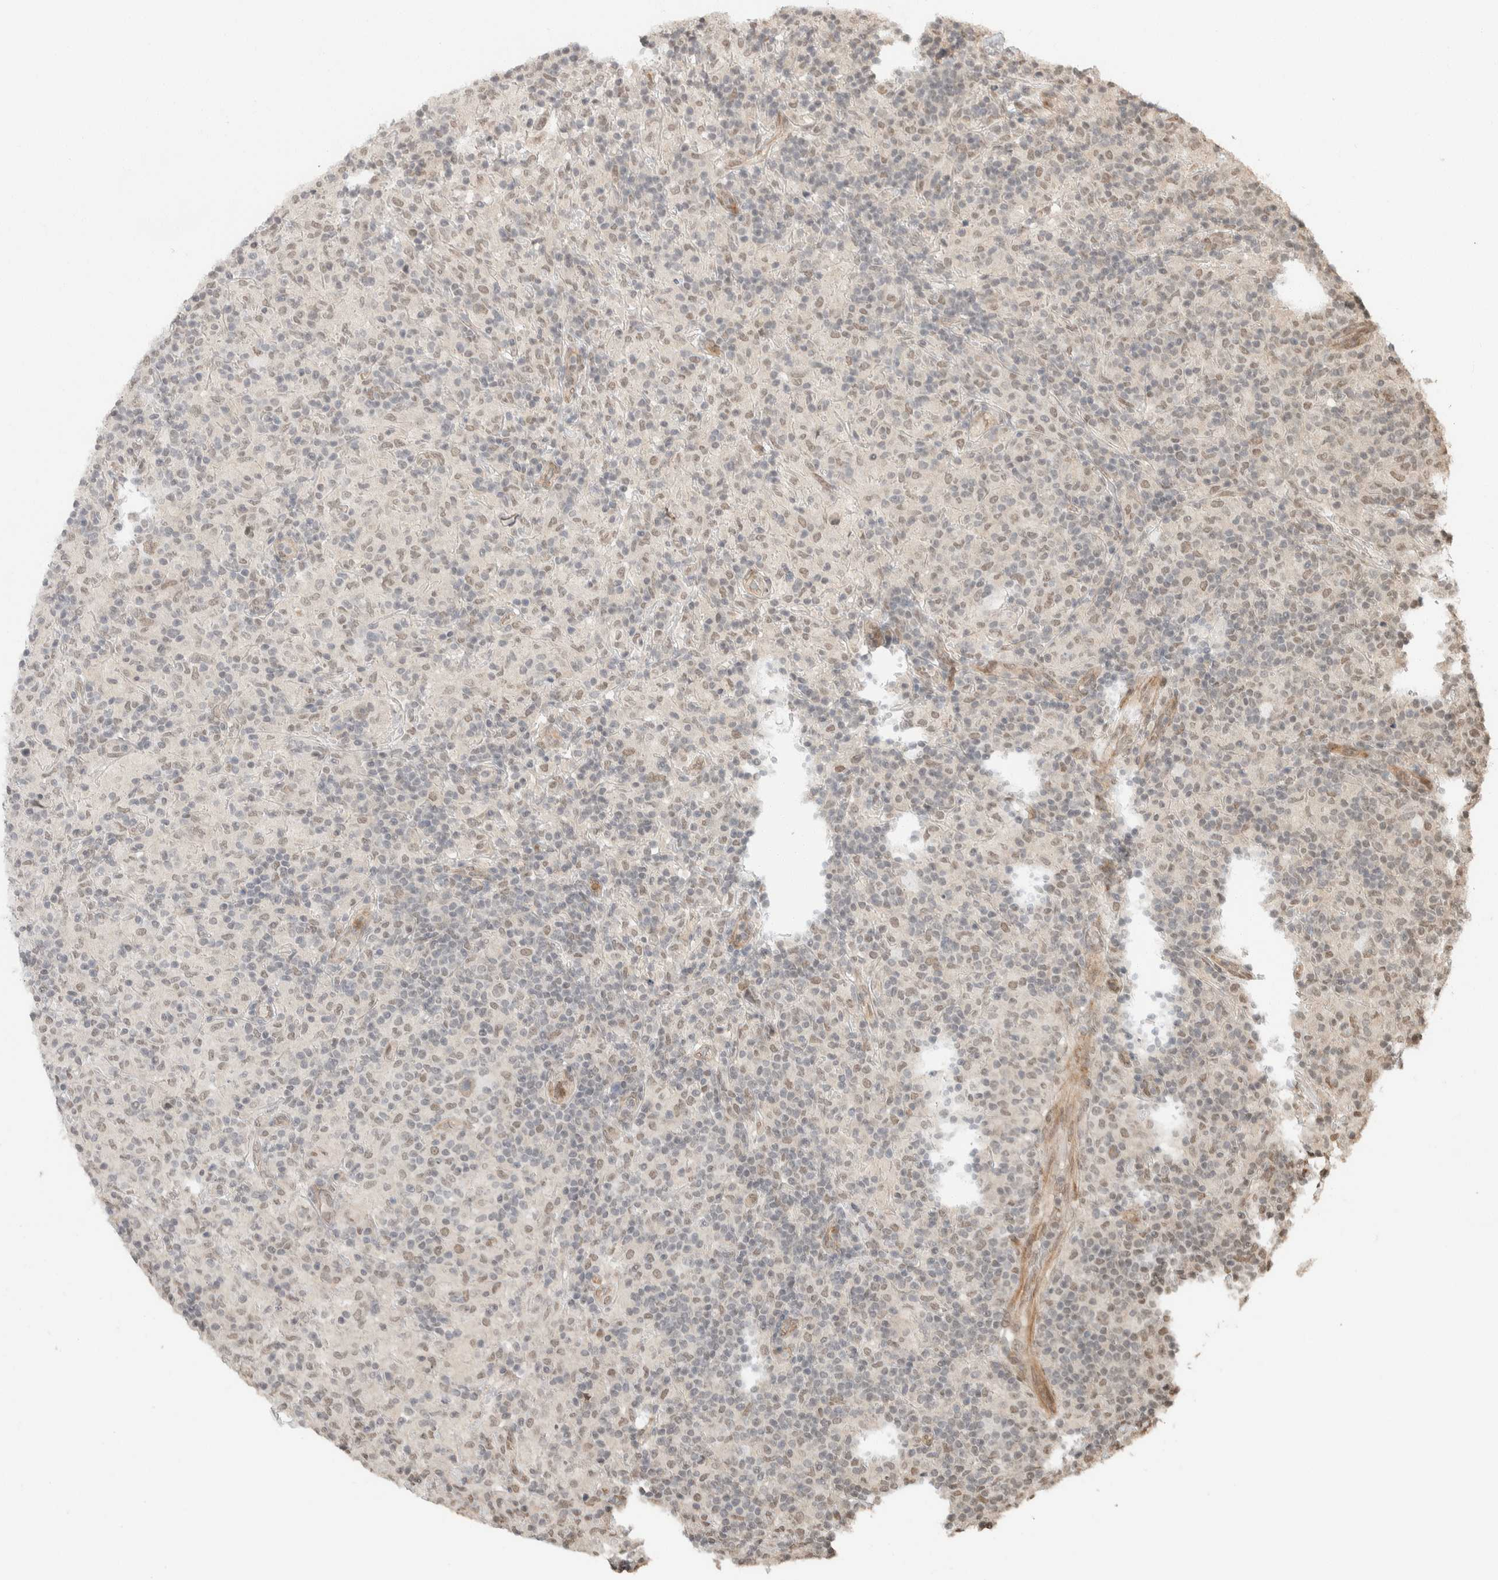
{"staining": {"intensity": "weak", "quantity": ">75%", "location": "nuclear"}, "tissue": "lymphoma", "cell_type": "Tumor cells", "image_type": "cancer", "snomed": [{"axis": "morphology", "description": "Hodgkin's disease, NOS"}, {"axis": "topography", "description": "Lymph node"}], "caption": "Protein staining of Hodgkin's disease tissue shows weak nuclear positivity in about >75% of tumor cells.", "gene": "ZBTB2", "patient": {"sex": "male", "age": 70}}